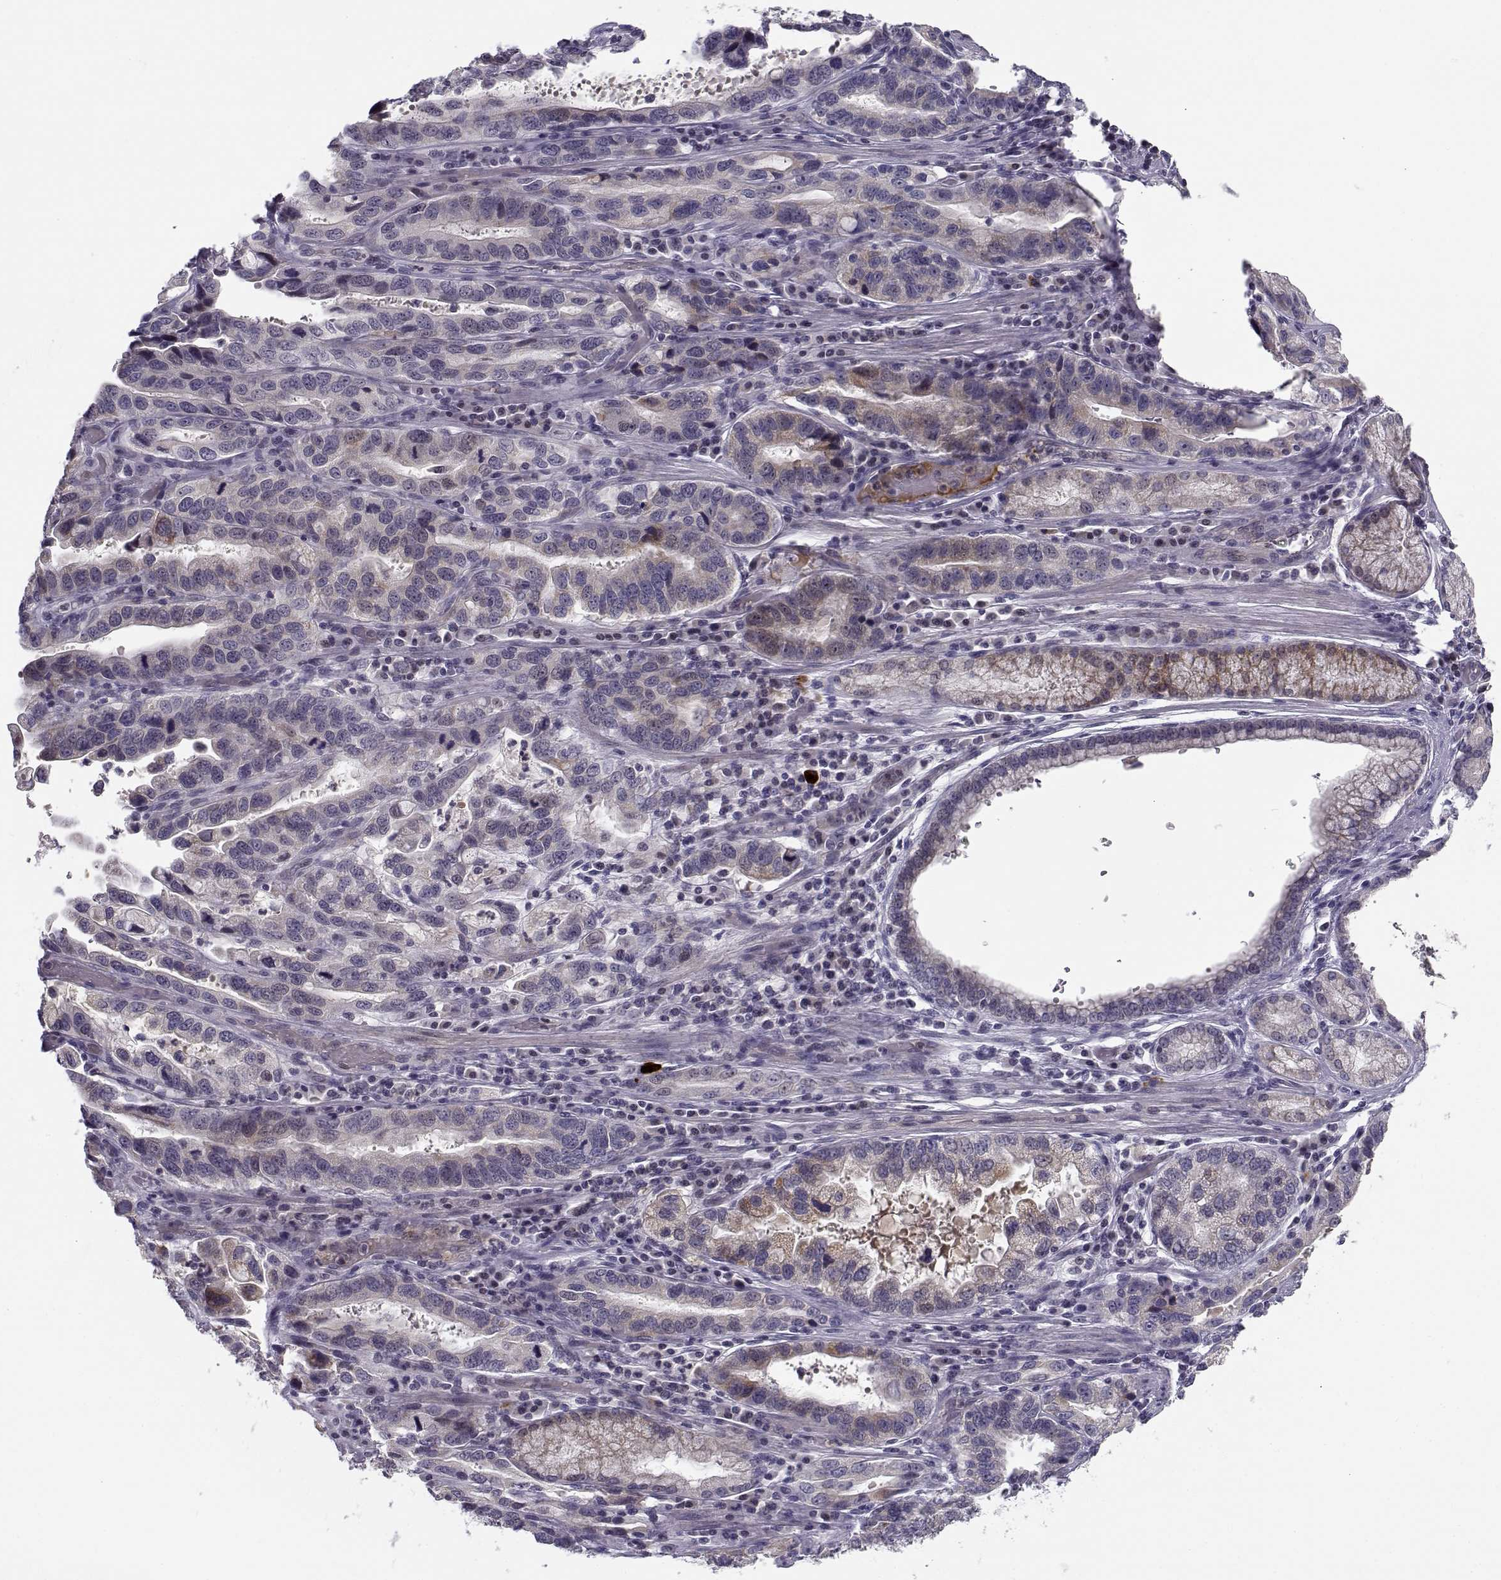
{"staining": {"intensity": "weak", "quantity": "<25%", "location": "cytoplasmic/membranous"}, "tissue": "stomach cancer", "cell_type": "Tumor cells", "image_type": "cancer", "snomed": [{"axis": "morphology", "description": "Adenocarcinoma, NOS"}, {"axis": "topography", "description": "Stomach, lower"}], "caption": "Tumor cells show no significant positivity in adenocarcinoma (stomach).", "gene": "DDX25", "patient": {"sex": "female", "age": 76}}